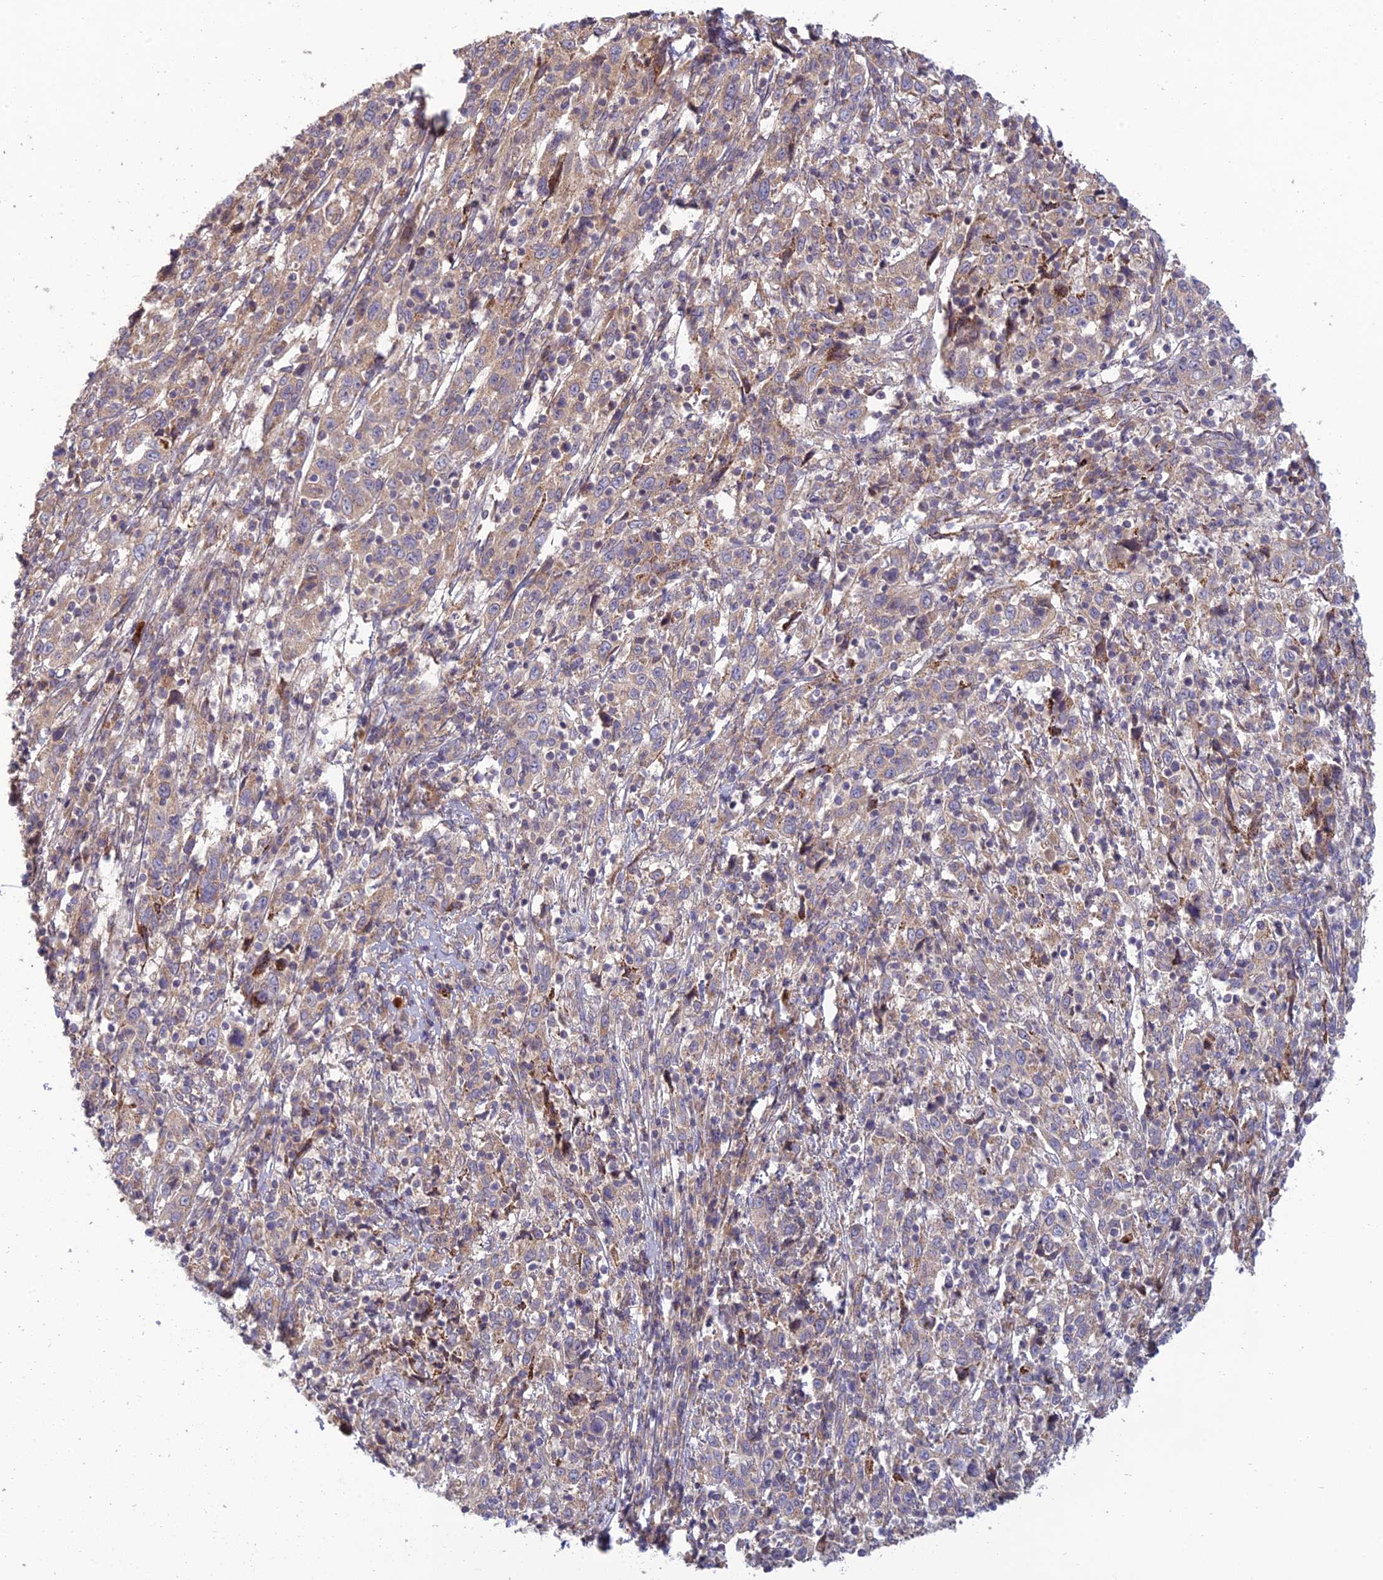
{"staining": {"intensity": "weak", "quantity": "<25%", "location": "cytoplasmic/membranous"}, "tissue": "cervical cancer", "cell_type": "Tumor cells", "image_type": "cancer", "snomed": [{"axis": "morphology", "description": "Squamous cell carcinoma, NOS"}, {"axis": "topography", "description": "Cervix"}], "caption": "Tumor cells are negative for protein expression in human squamous cell carcinoma (cervical).", "gene": "C3orf20", "patient": {"sex": "female", "age": 46}}